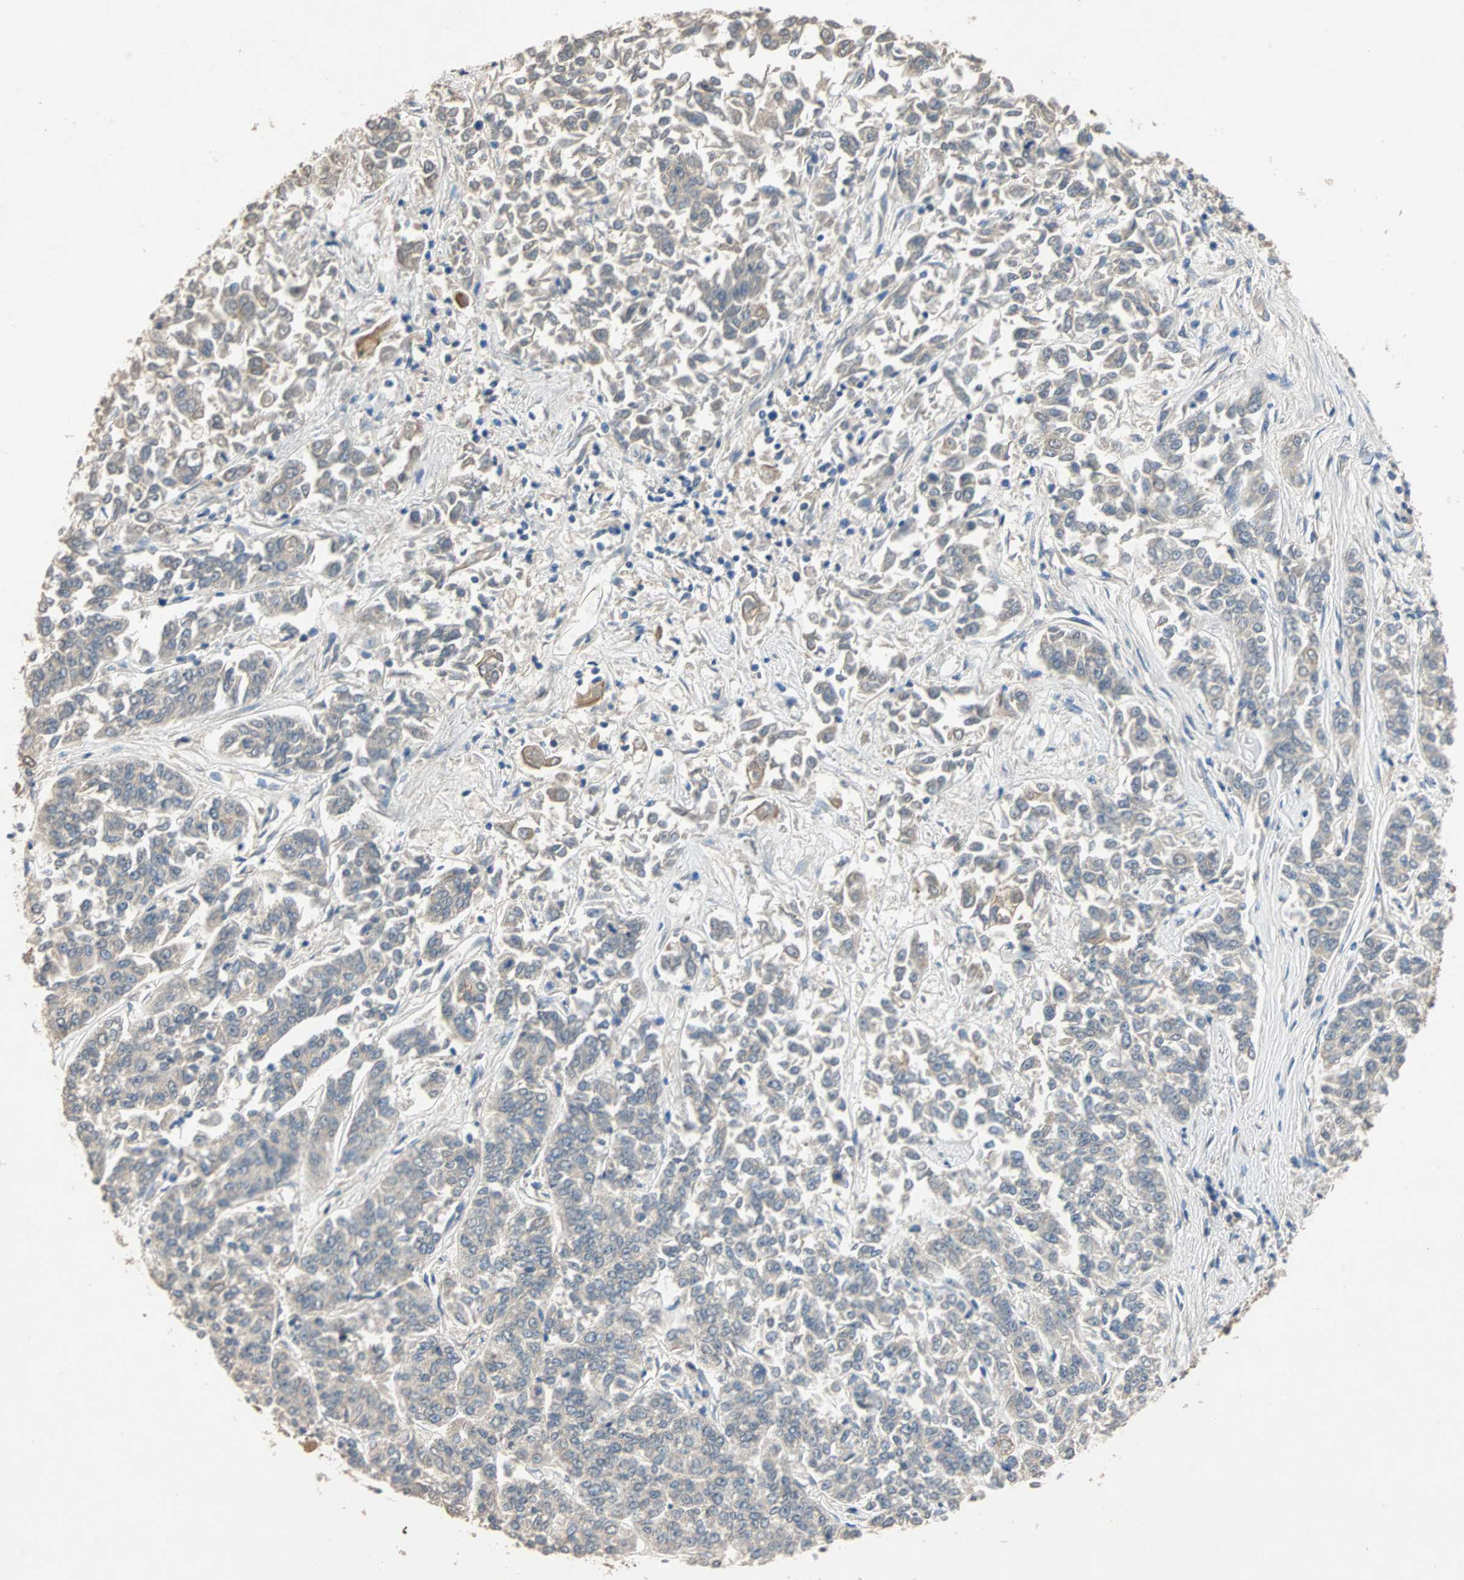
{"staining": {"intensity": "weak", "quantity": "<25%", "location": "cytoplasmic/membranous"}, "tissue": "lung cancer", "cell_type": "Tumor cells", "image_type": "cancer", "snomed": [{"axis": "morphology", "description": "Adenocarcinoma, NOS"}, {"axis": "topography", "description": "Lung"}], "caption": "IHC photomicrograph of lung cancer stained for a protein (brown), which reveals no positivity in tumor cells. (DAB (3,3'-diaminobenzidine) IHC with hematoxylin counter stain).", "gene": "ADAP1", "patient": {"sex": "male", "age": 84}}